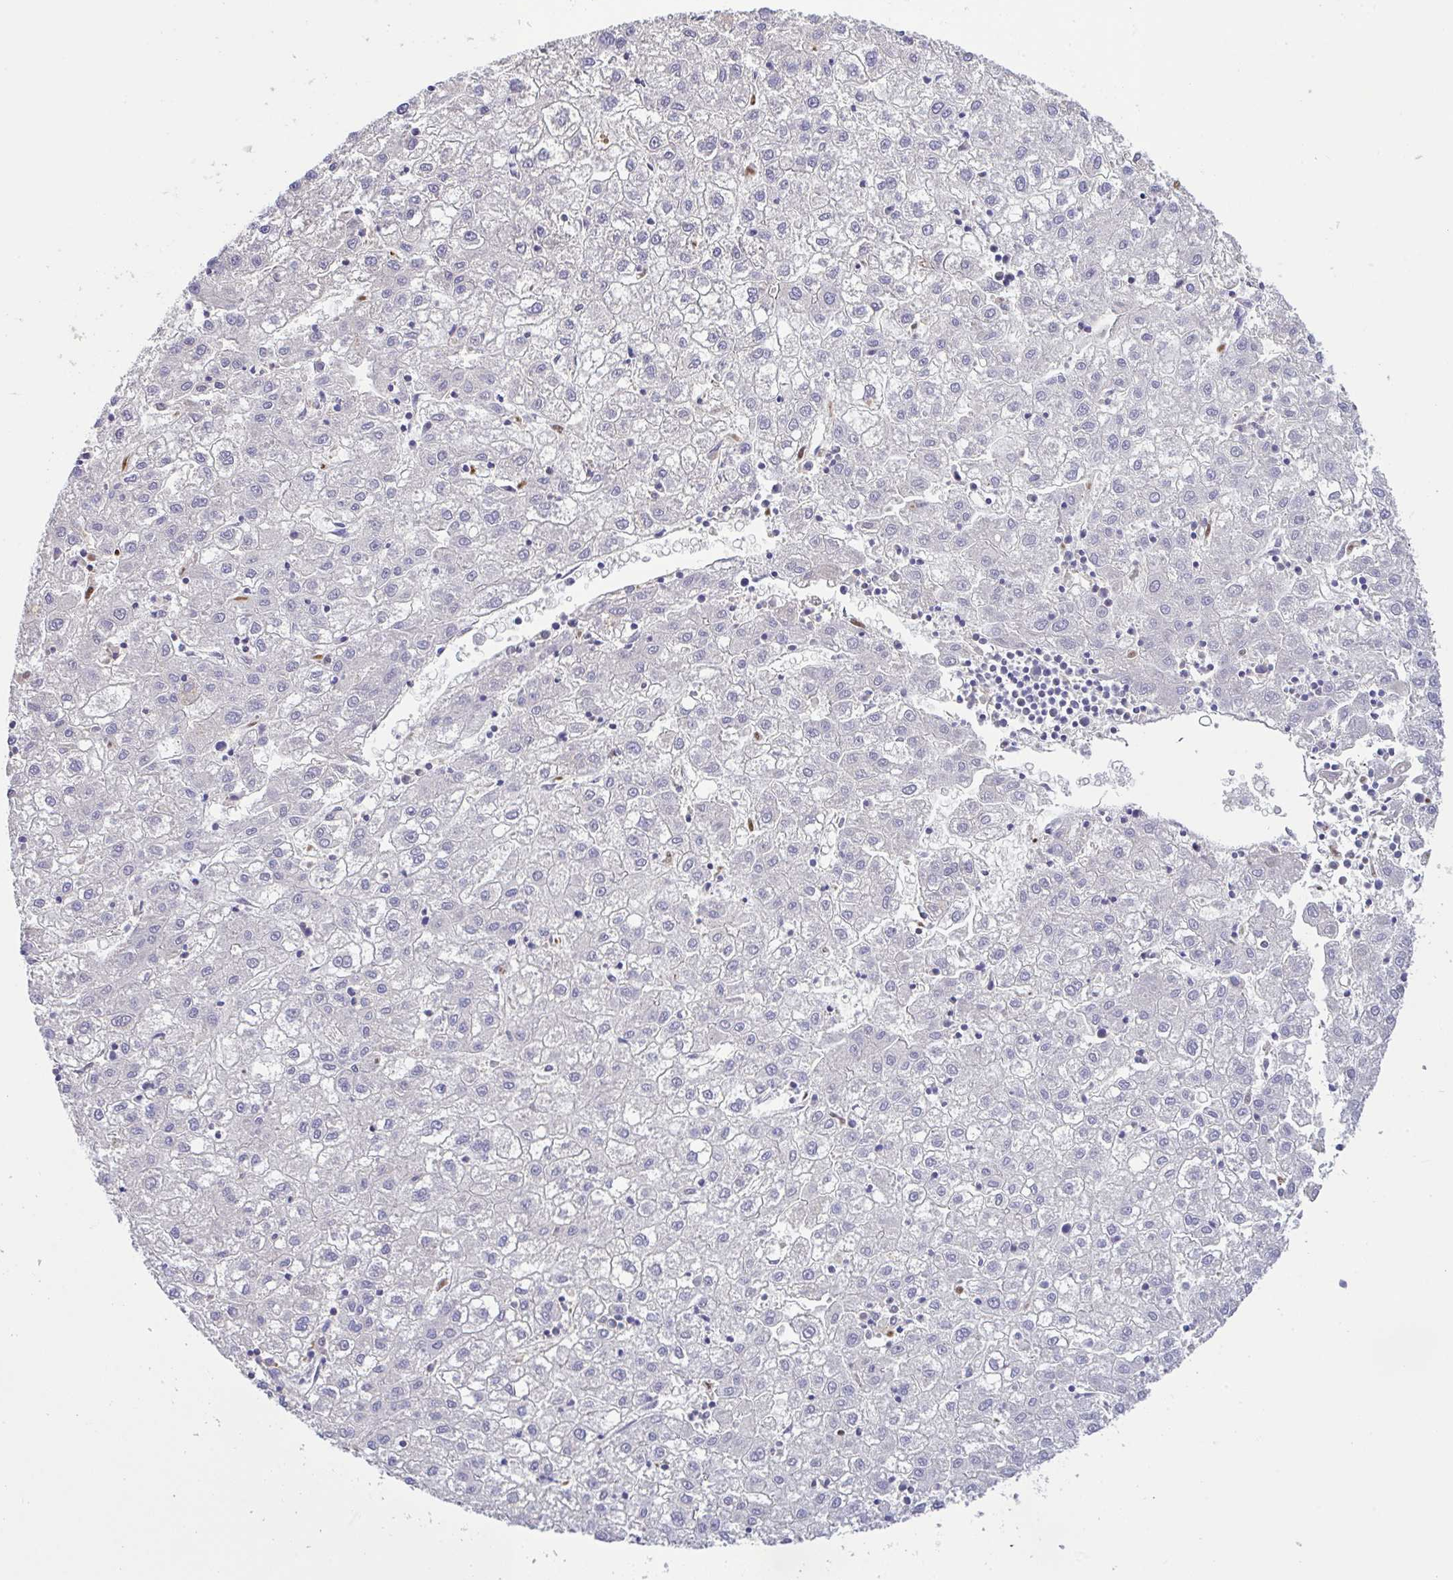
{"staining": {"intensity": "negative", "quantity": "none", "location": "none"}, "tissue": "liver cancer", "cell_type": "Tumor cells", "image_type": "cancer", "snomed": [{"axis": "morphology", "description": "Carcinoma, Hepatocellular, NOS"}, {"axis": "topography", "description": "Liver"}], "caption": "High power microscopy image of an immunohistochemistry histopathology image of hepatocellular carcinoma (liver), revealing no significant positivity in tumor cells. Brightfield microscopy of IHC stained with DAB (brown) and hematoxylin (blue), captured at high magnification.", "gene": "CA10", "patient": {"sex": "male", "age": 72}}